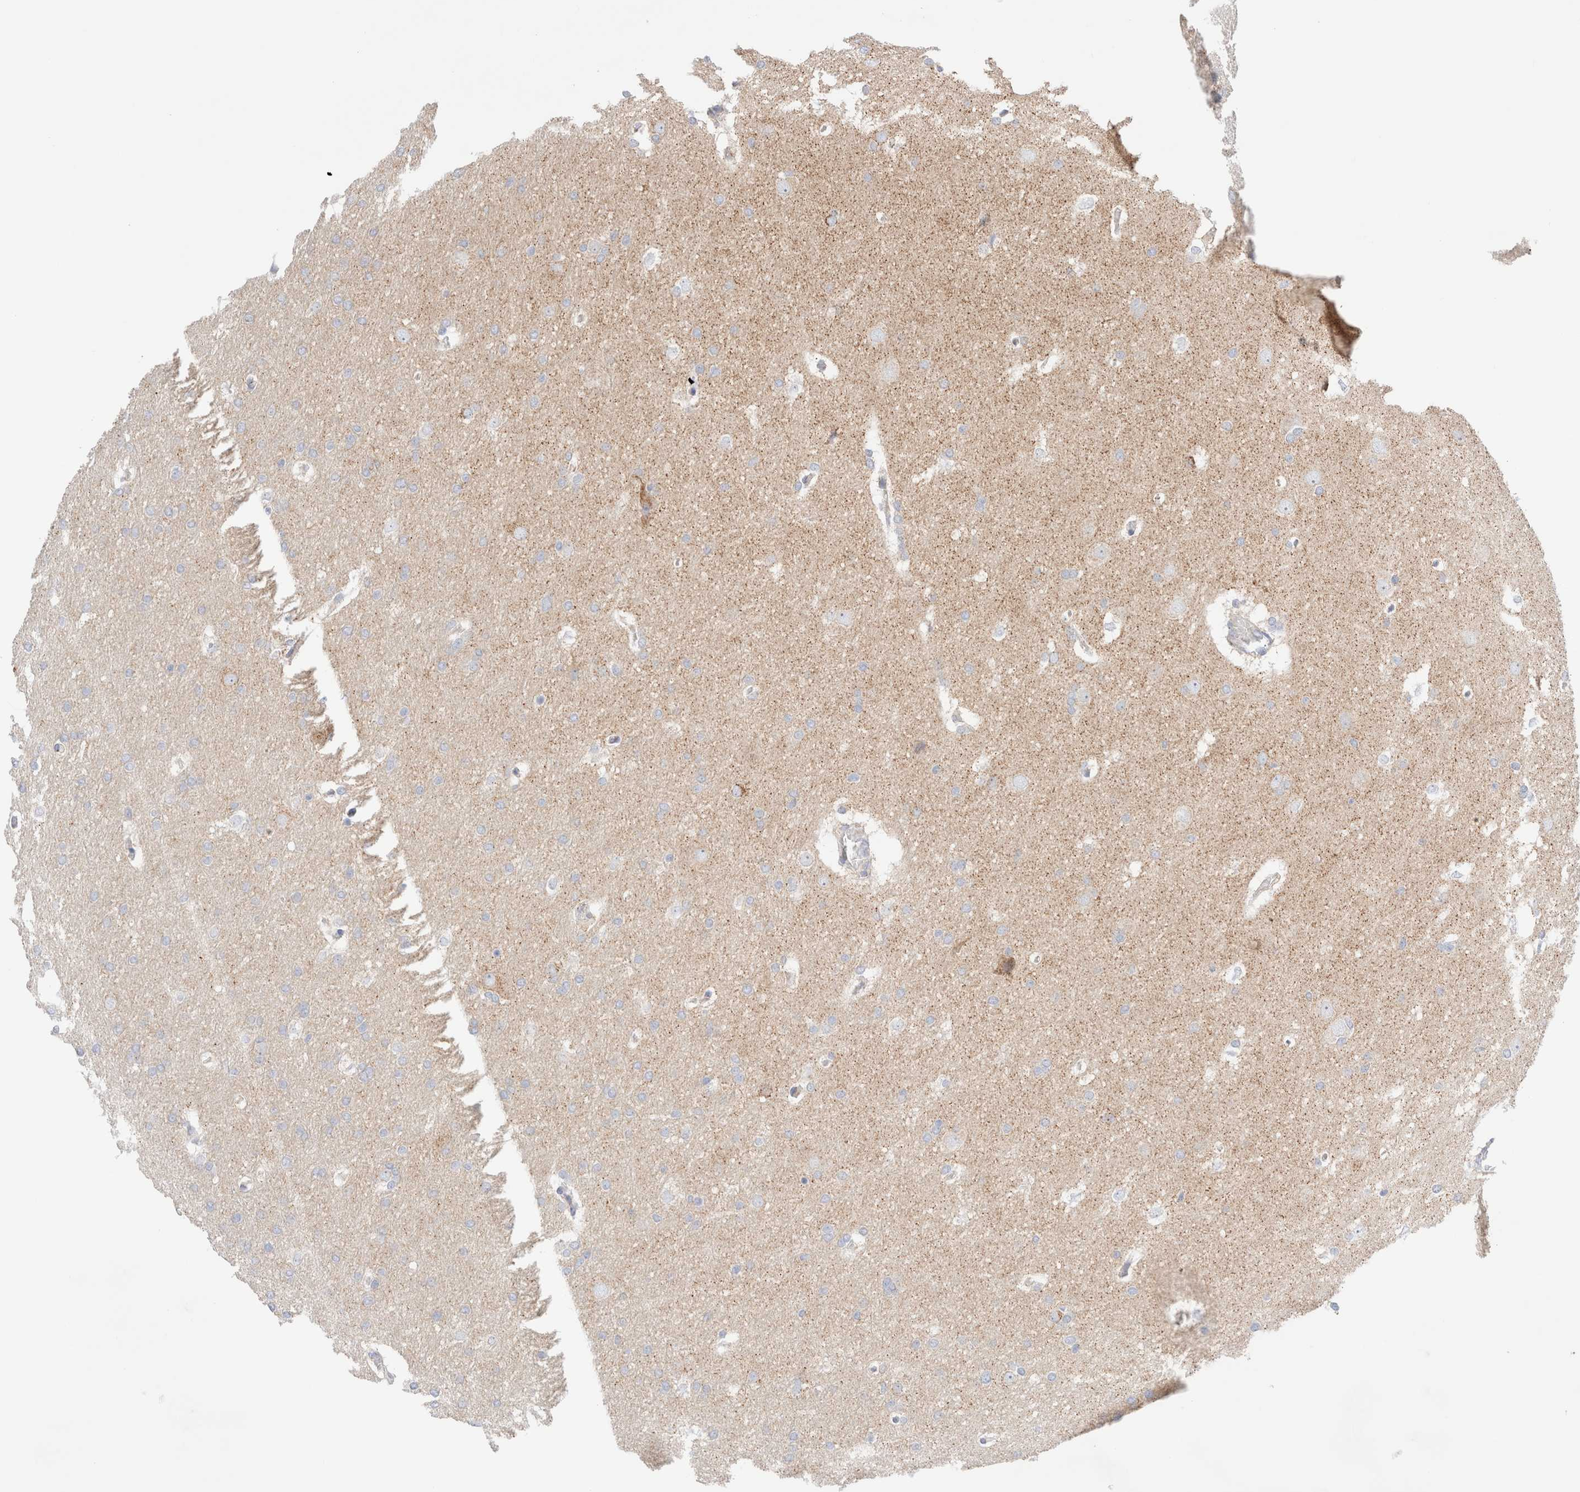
{"staining": {"intensity": "weak", "quantity": "<25%", "location": "cytoplasmic/membranous"}, "tissue": "glioma", "cell_type": "Tumor cells", "image_type": "cancer", "snomed": [{"axis": "morphology", "description": "Glioma, malignant, Low grade"}, {"axis": "topography", "description": "Brain"}], "caption": "Malignant glioma (low-grade) was stained to show a protein in brown. There is no significant expression in tumor cells.", "gene": "ATP6V1C1", "patient": {"sex": "female", "age": 37}}